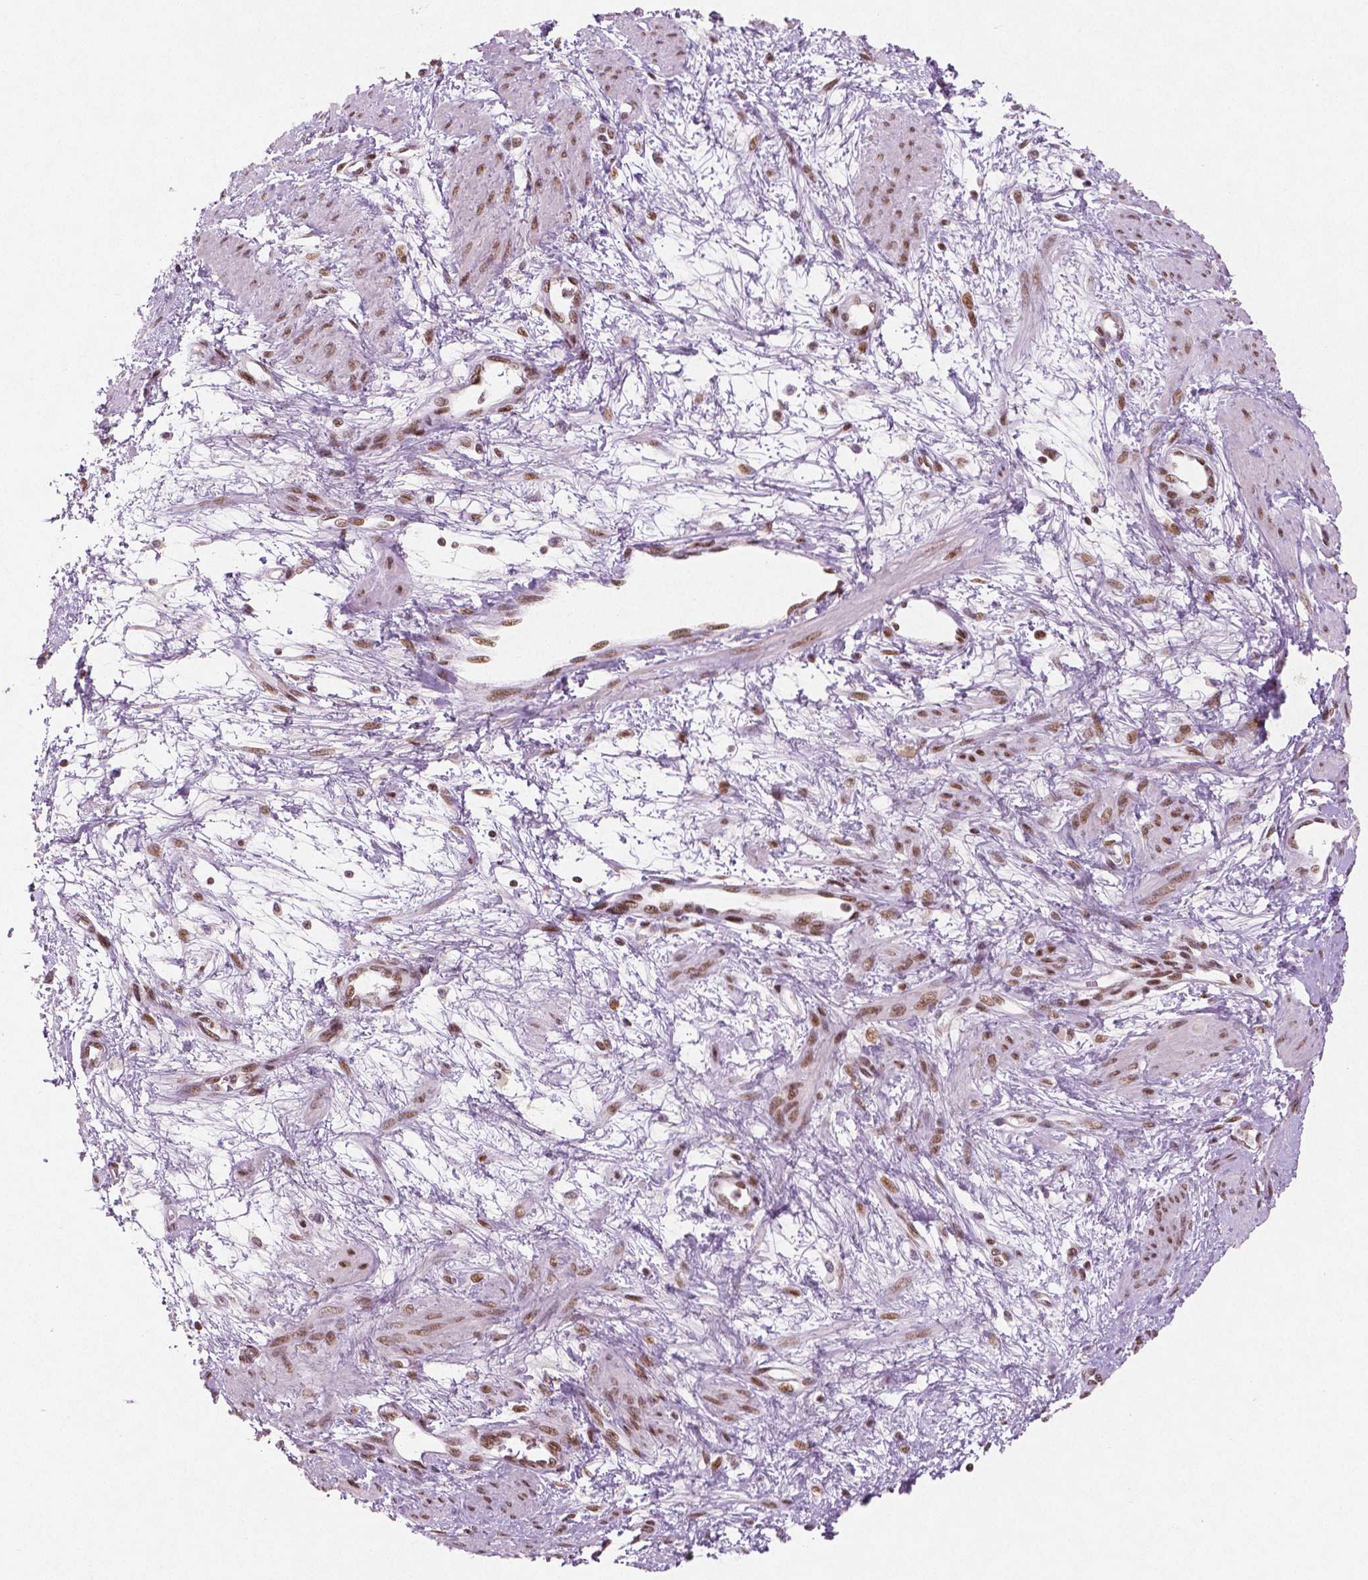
{"staining": {"intensity": "moderate", "quantity": ">75%", "location": "nuclear"}, "tissue": "smooth muscle", "cell_type": "Smooth muscle cells", "image_type": "normal", "snomed": [{"axis": "morphology", "description": "Normal tissue, NOS"}, {"axis": "topography", "description": "Smooth muscle"}, {"axis": "topography", "description": "Uterus"}], "caption": "Brown immunohistochemical staining in normal human smooth muscle exhibits moderate nuclear staining in approximately >75% of smooth muscle cells.", "gene": "BRD4", "patient": {"sex": "female", "age": 39}}